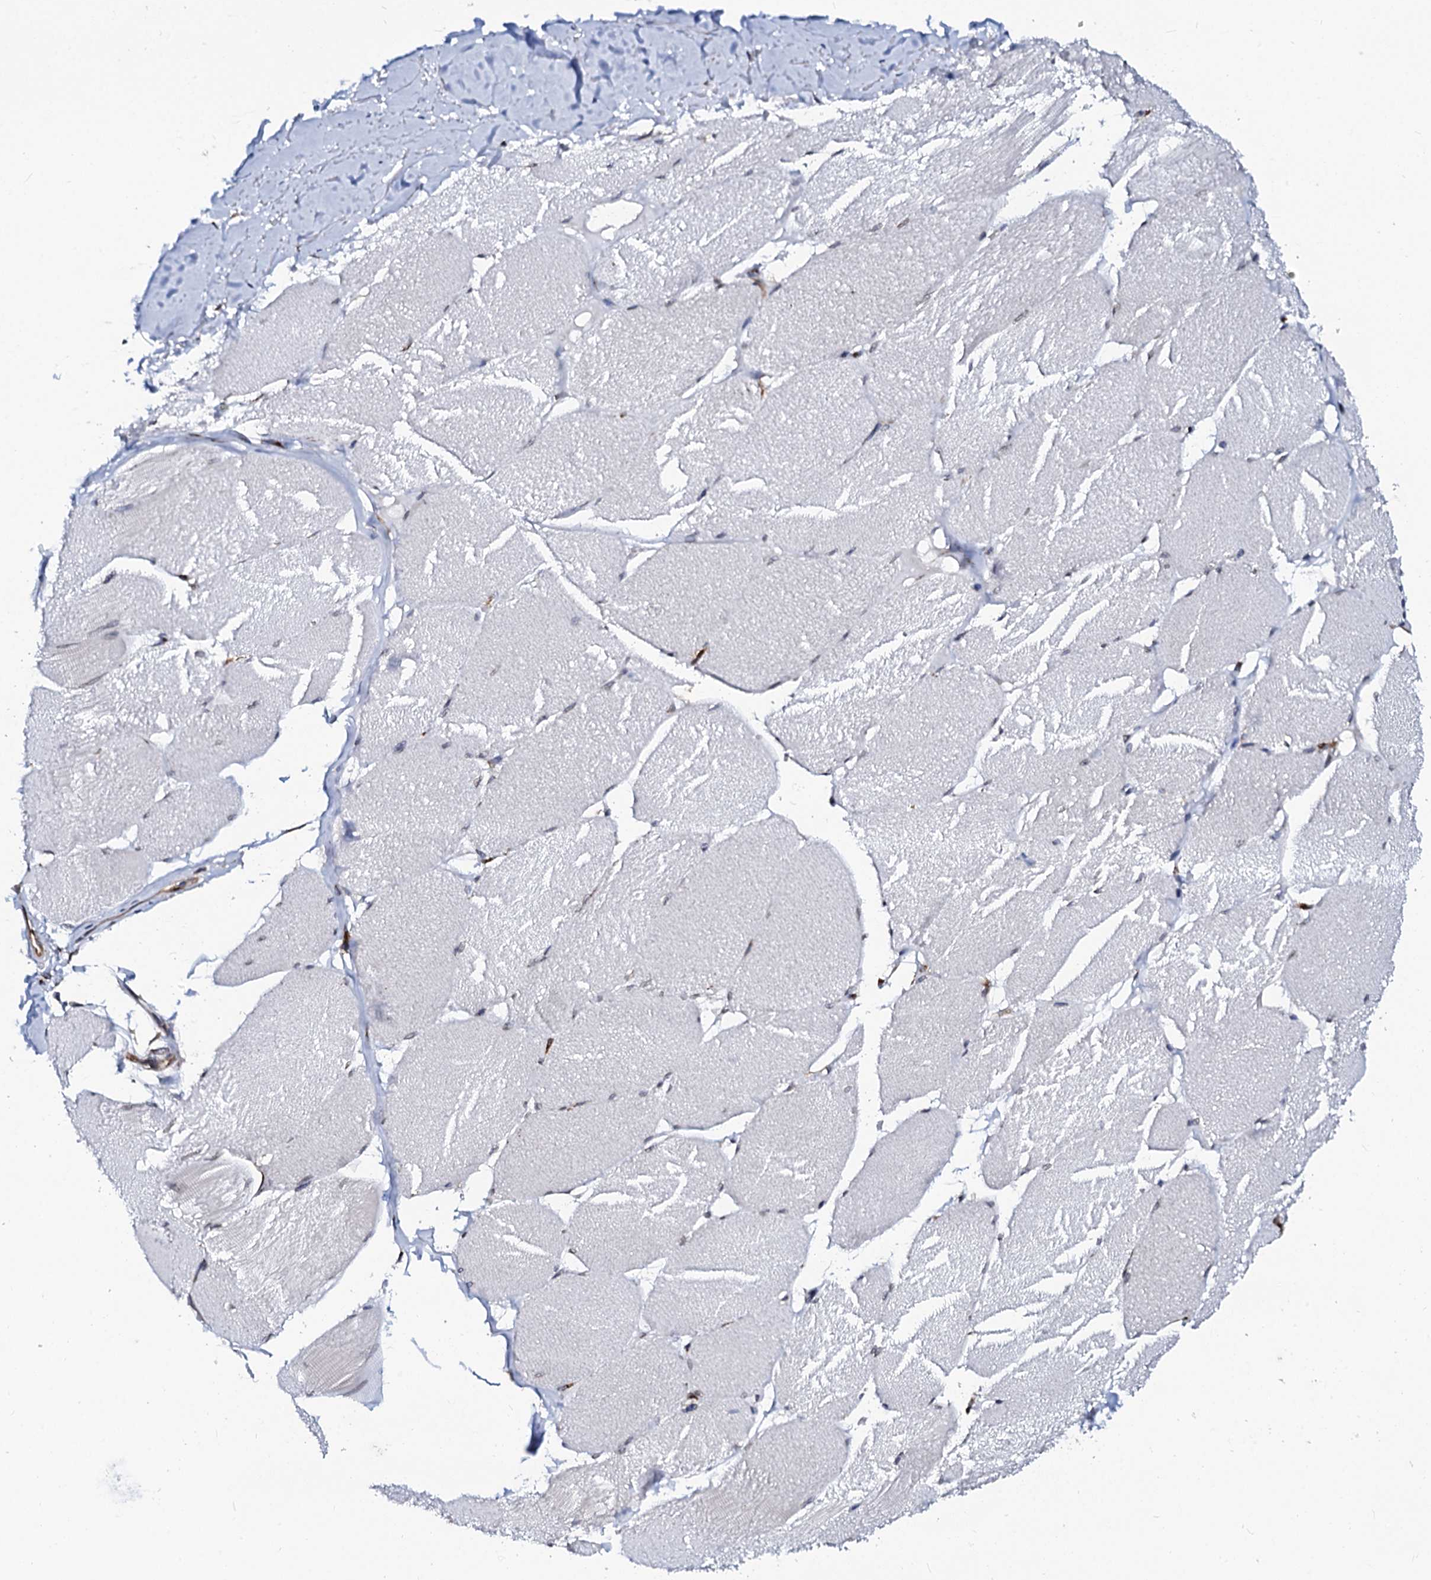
{"staining": {"intensity": "negative", "quantity": "none", "location": "none"}, "tissue": "skeletal muscle", "cell_type": "Myocytes", "image_type": "normal", "snomed": [{"axis": "morphology", "description": "Normal tissue, NOS"}, {"axis": "topography", "description": "Skin"}, {"axis": "topography", "description": "Skeletal muscle"}], "caption": "Immunohistochemistry micrograph of unremarkable skeletal muscle: skeletal muscle stained with DAB reveals no significant protein positivity in myocytes. The staining was performed using DAB to visualize the protein expression in brown, while the nuclei were stained in blue with hematoxylin (Magnification: 20x).", "gene": "TMCO3", "patient": {"sex": "male", "age": 83}}